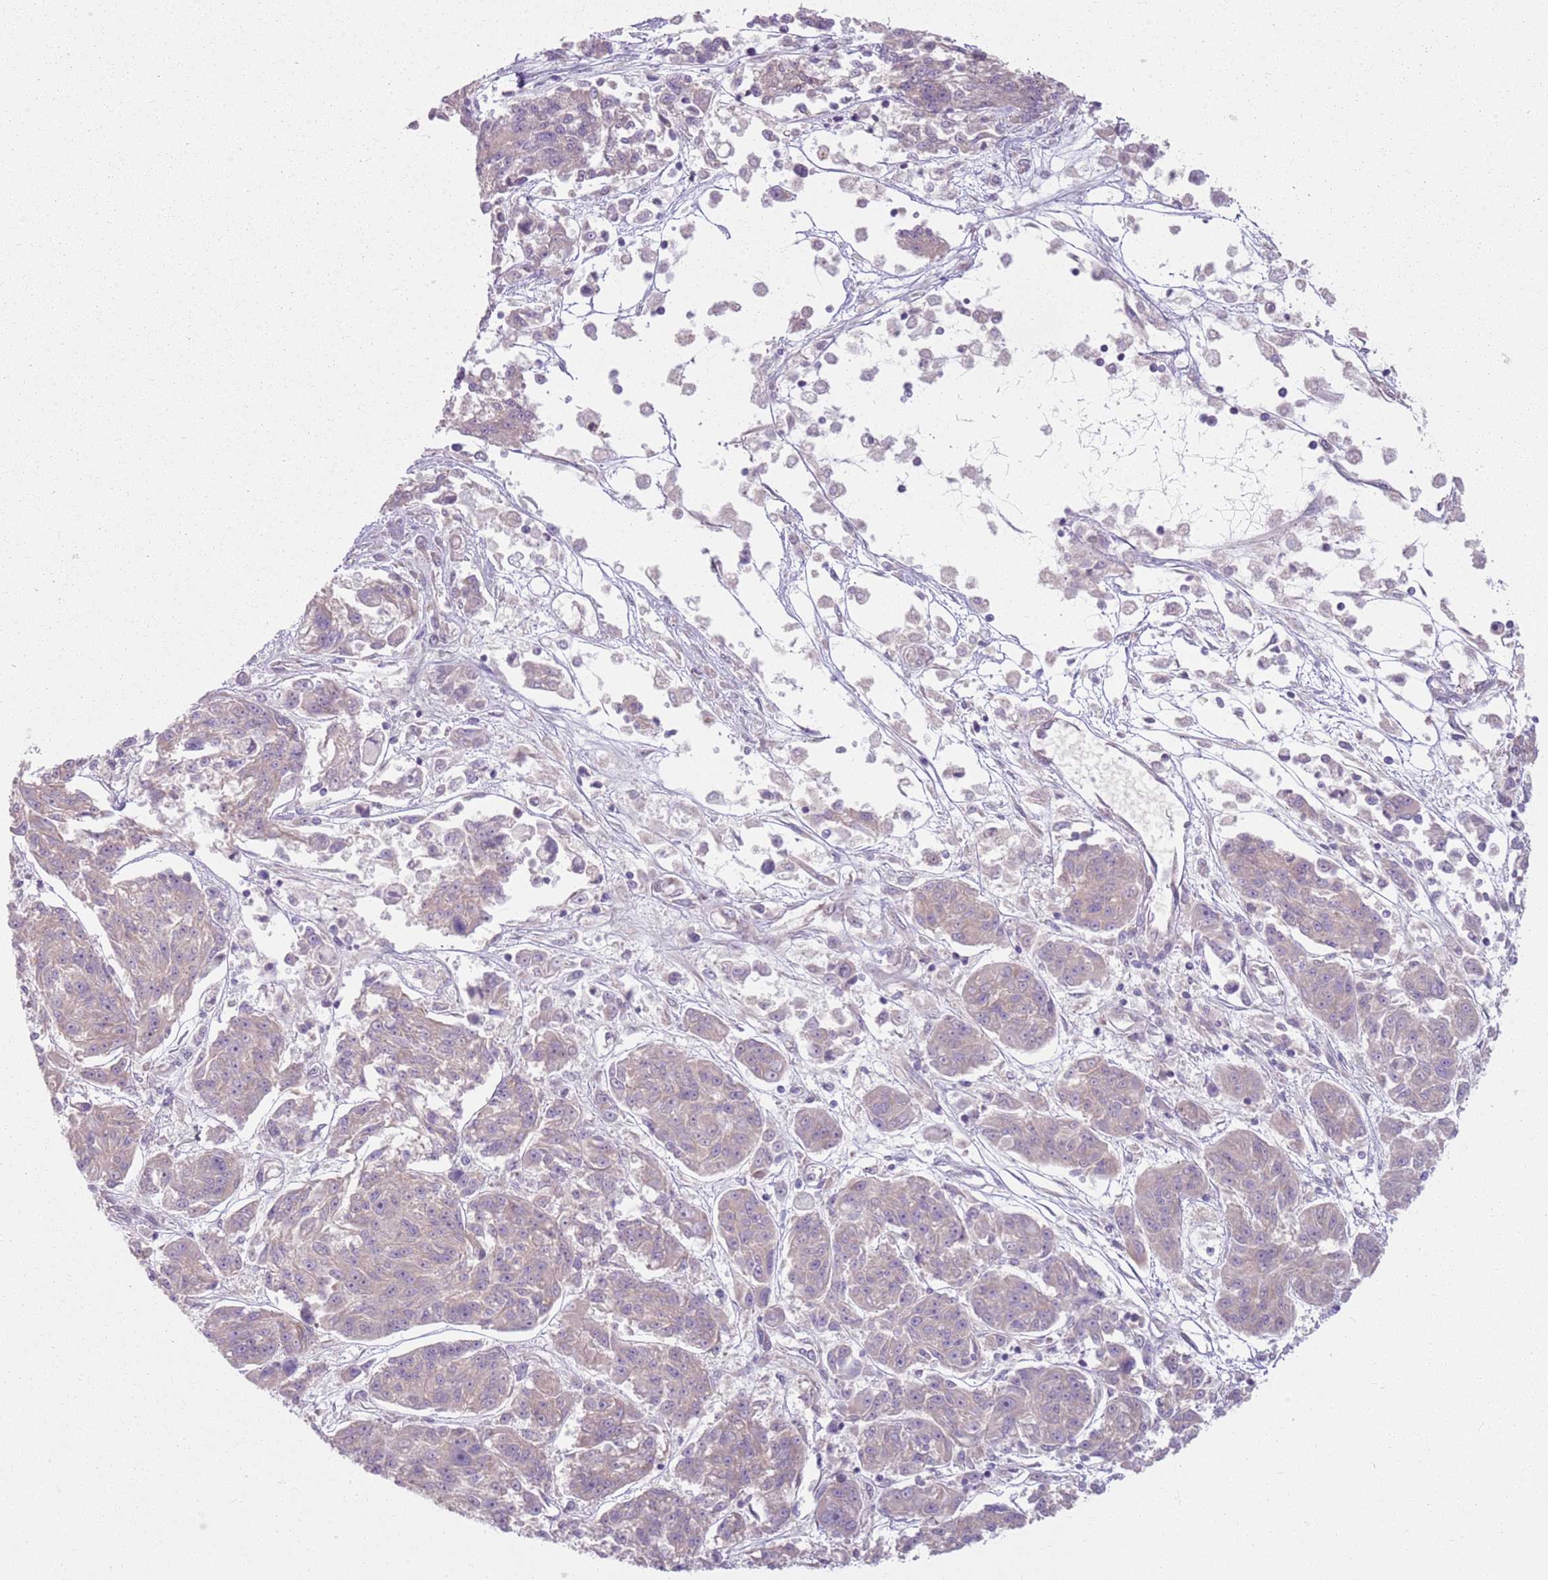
{"staining": {"intensity": "negative", "quantity": "none", "location": "none"}, "tissue": "melanoma", "cell_type": "Tumor cells", "image_type": "cancer", "snomed": [{"axis": "morphology", "description": "Malignant melanoma, NOS"}, {"axis": "topography", "description": "Skin"}], "caption": "This is an immunohistochemistry (IHC) micrograph of melanoma. There is no expression in tumor cells.", "gene": "HSPA14", "patient": {"sex": "male", "age": 53}}